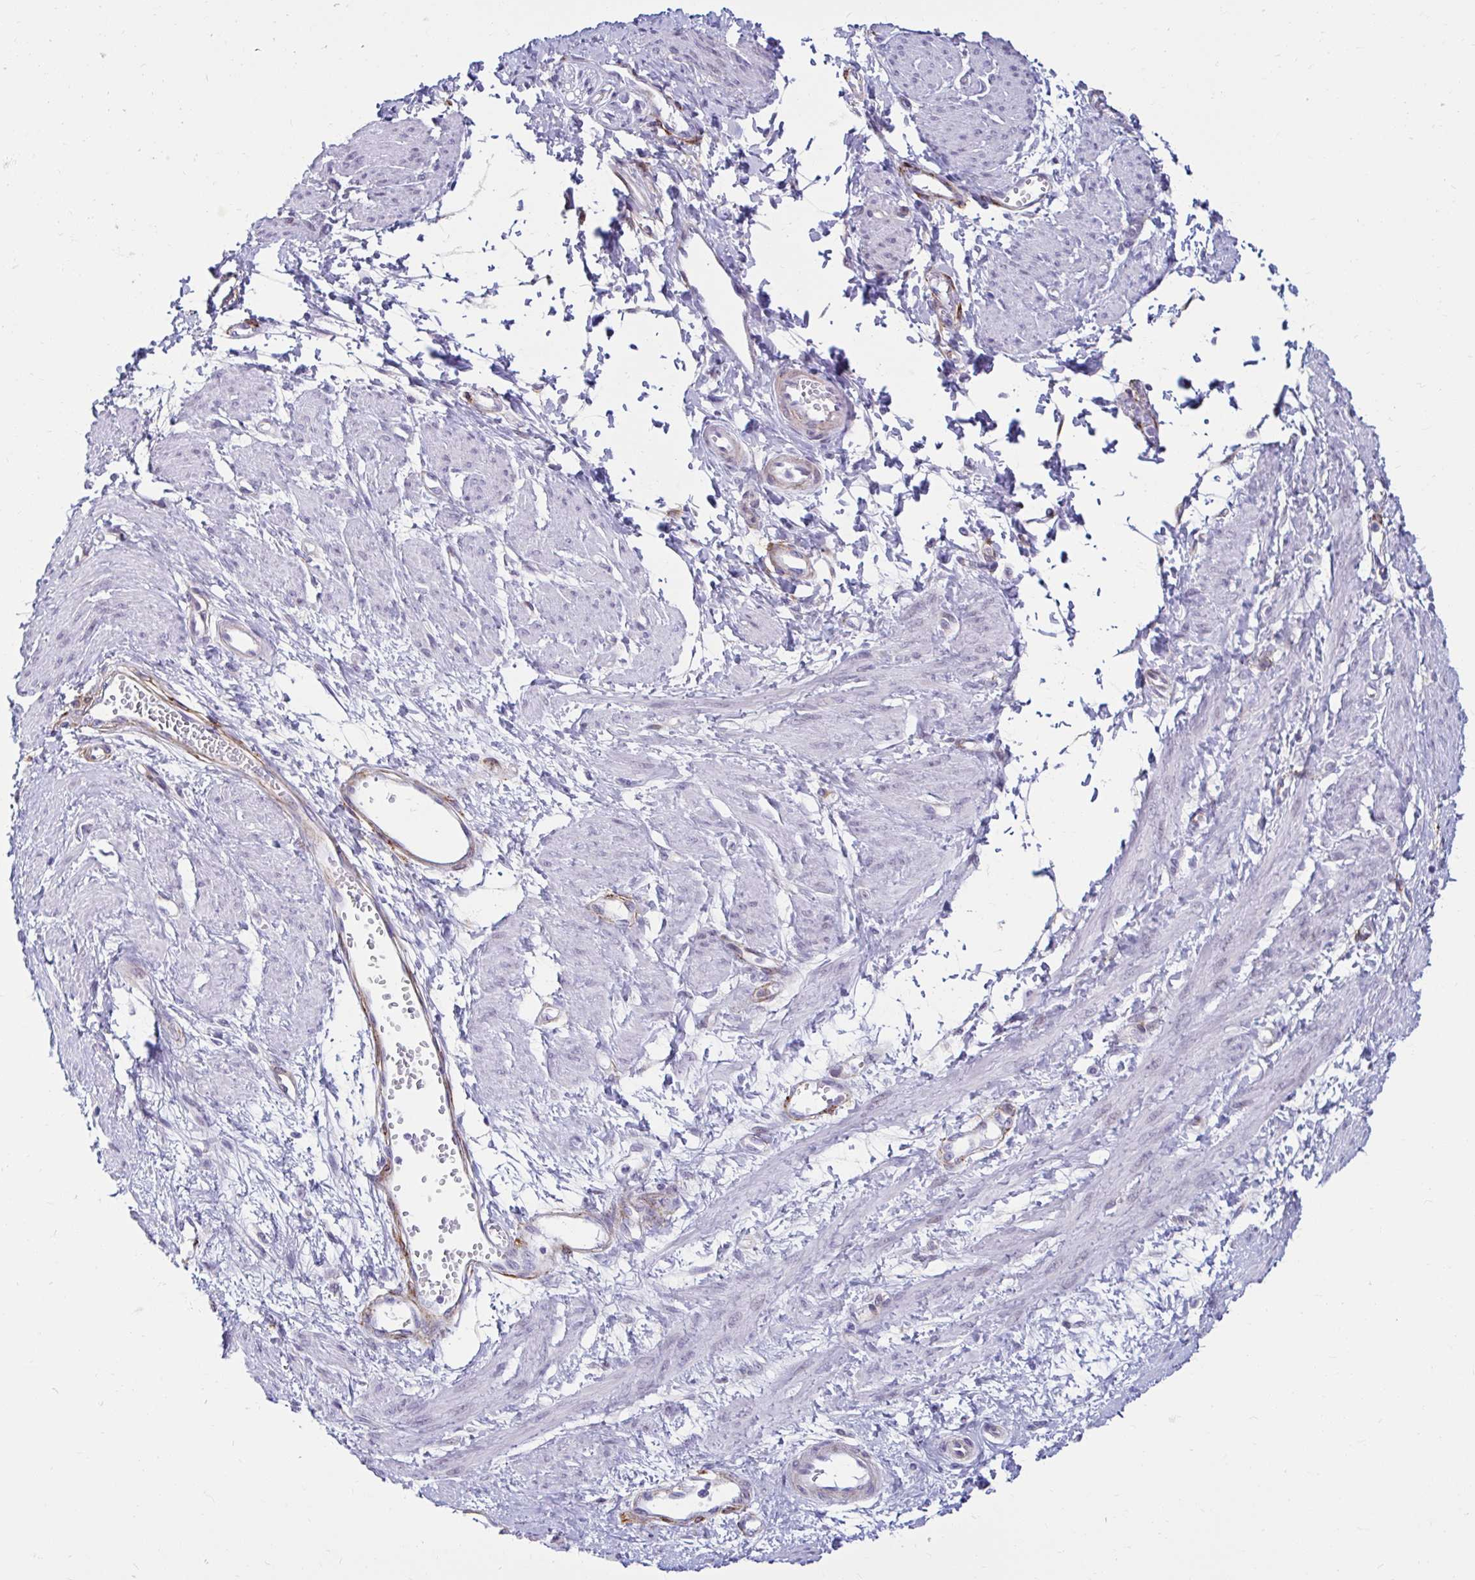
{"staining": {"intensity": "negative", "quantity": "none", "location": "none"}, "tissue": "smooth muscle", "cell_type": "Smooth muscle cells", "image_type": "normal", "snomed": [{"axis": "morphology", "description": "Normal tissue, NOS"}, {"axis": "topography", "description": "Smooth muscle"}, {"axis": "topography", "description": "Uterus"}], "caption": "The photomicrograph demonstrates no significant positivity in smooth muscle cells of smooth muscle. (Brightfield microscopy of DAB IHC at high magnification).", "gene": "ANKRD62", "patient": {"sex": "female", "age": 39}}